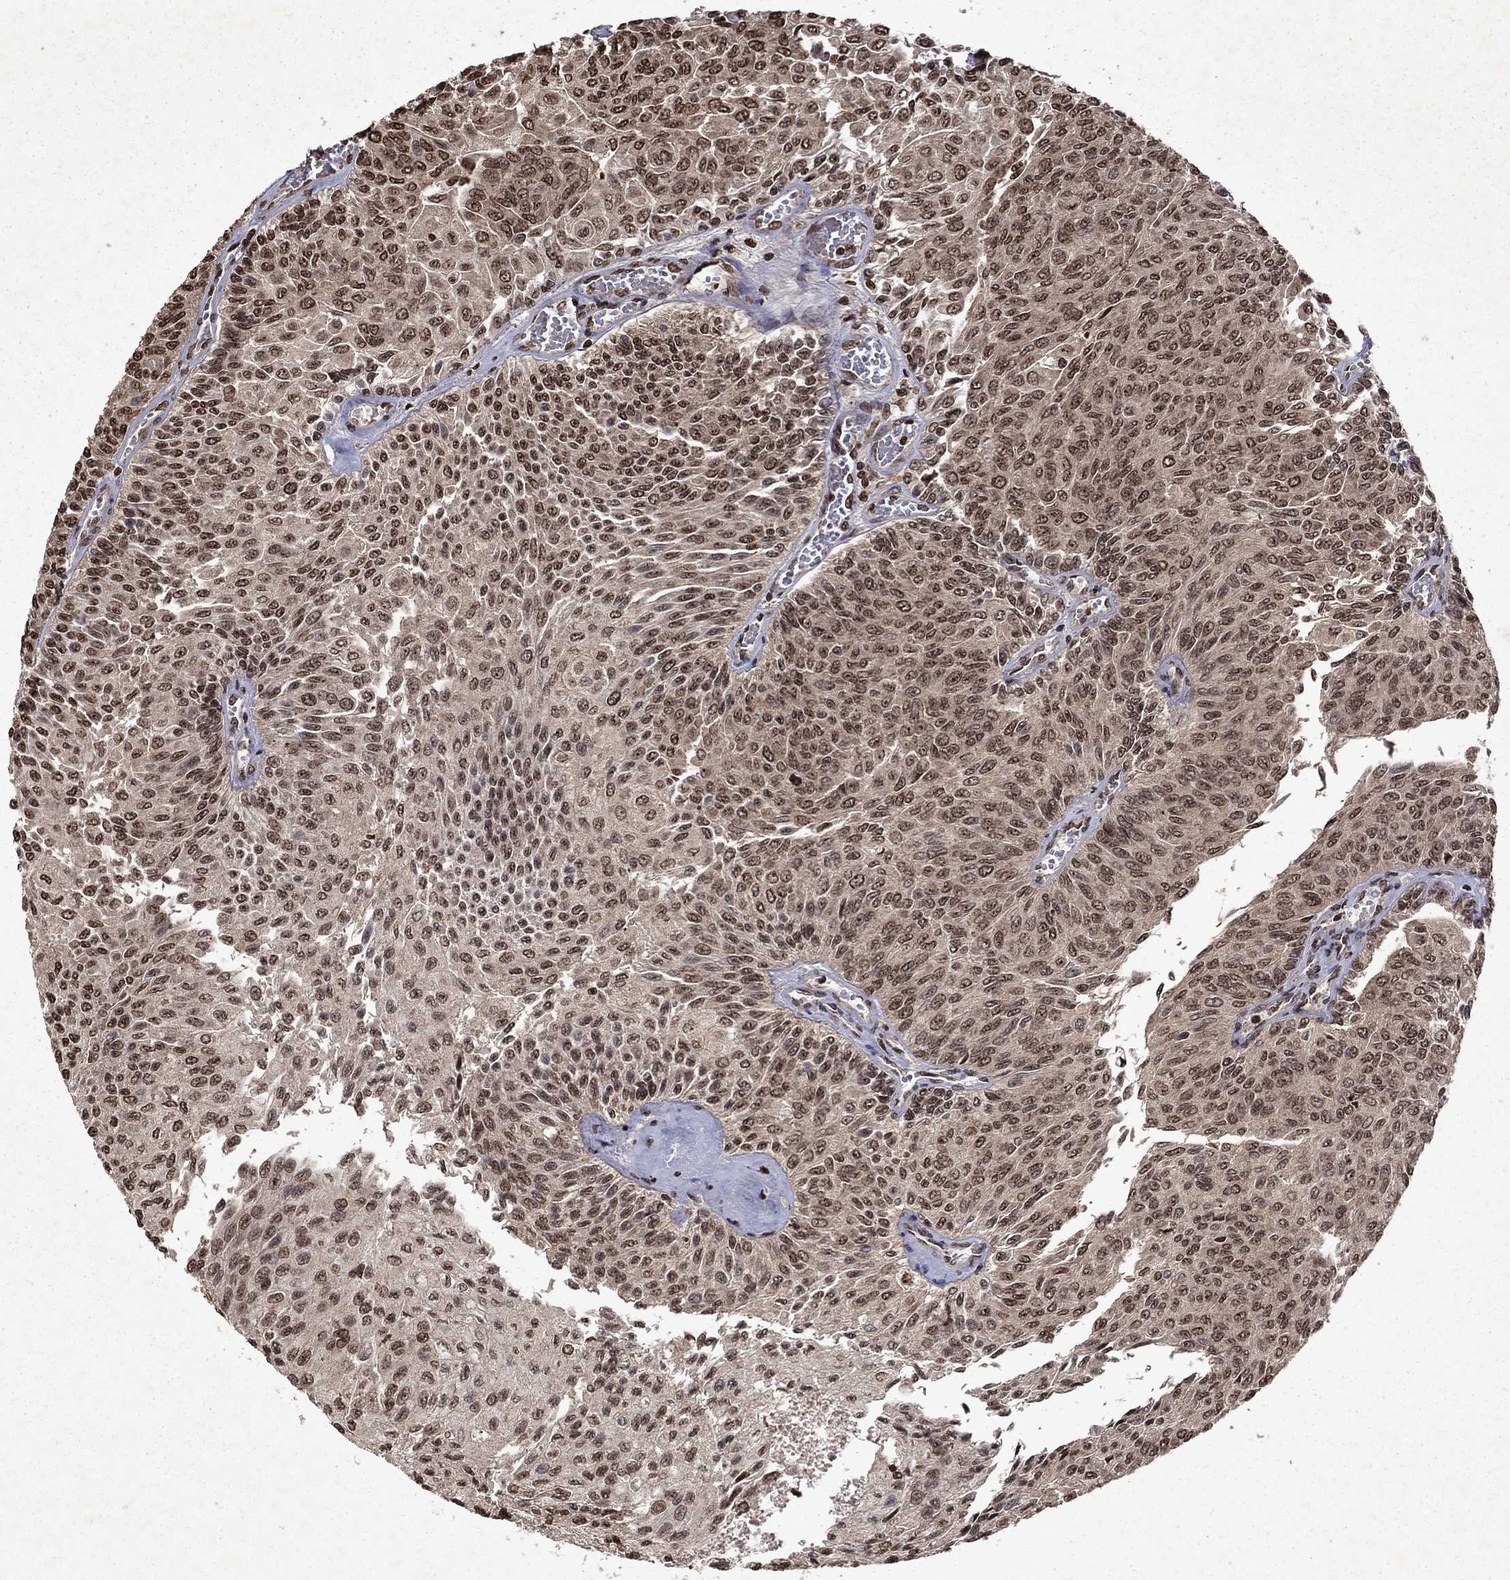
{"staining": {"intensity": "moderate", "quantity": "25%-75%", "location": "nuclear"}, "tissue": "urothelial cancer", "cell_type": "Tumor cells", "image_type": "cancer", "snomed": [{"axis": "morphology", "description": "Urothelial carcinoma, Low grade"}, {"axis": "topography", "description": "Ureter, NOS"}, {"axis": "topography", "description": "Urinary bladder"}], "caption": "An IHC micrograph of neoplastic tissue is shown. Protein staining in brown highlights moderate nuclear positivity in urothelial carcinoma (low-grade) within tumor cells.", "gene": "PIN4", "patient": {"sex": "male", "age": 78}}